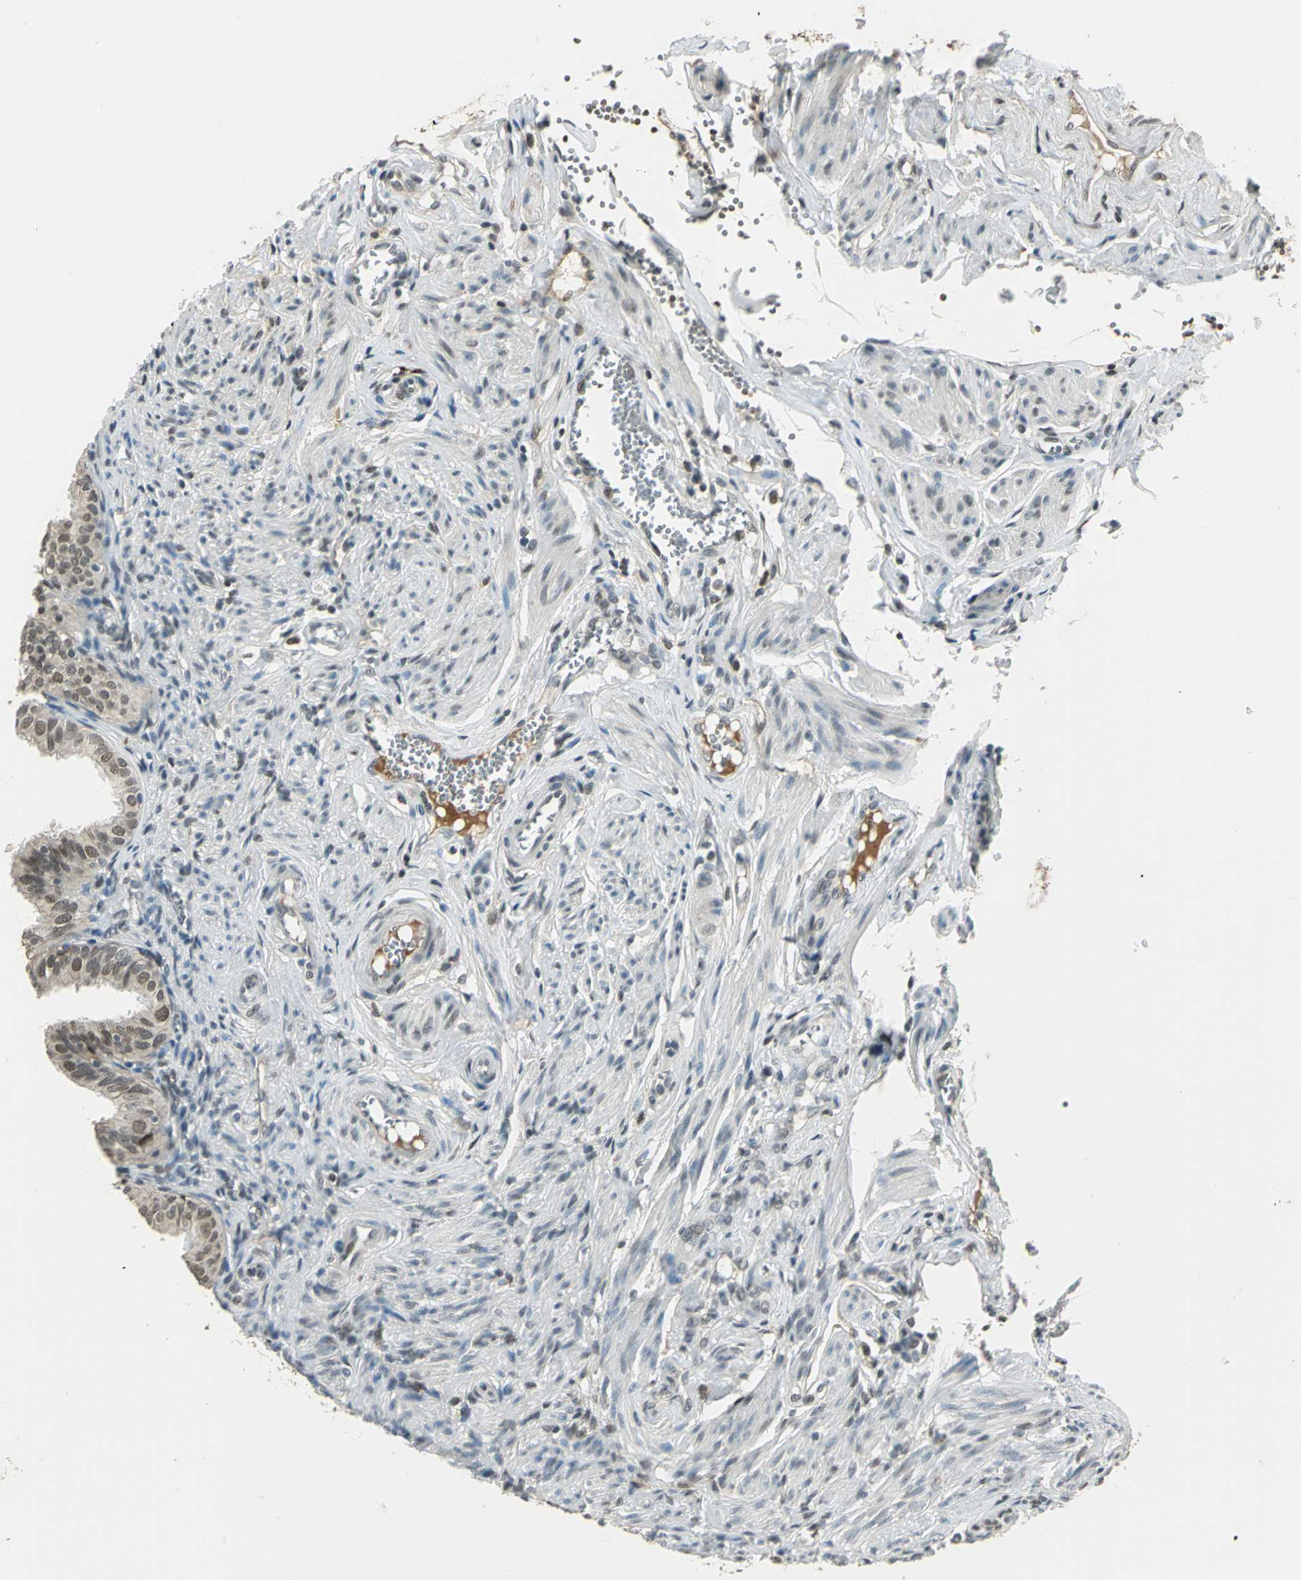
{"staining": {"intensity": "moderate", "quantity": "25%-75%", "location": "nuclear"}, "tissue": "fallopian tube", "cell_type": "Glandular cells", "image_type": "normal", "snomed": [{"axis": "morphology", "description": "Normal tissue, NOS"}, {"axis": "topography", "description": "Fallopian tube"}], "caption": "This is an image of immunohistochemistry staining of unremarkable fallopian tube, which shows moderate positivity in the nuclear of glandular cells.", "gene": "RAD17", "patient": {"sex": "female", "age": 46}}